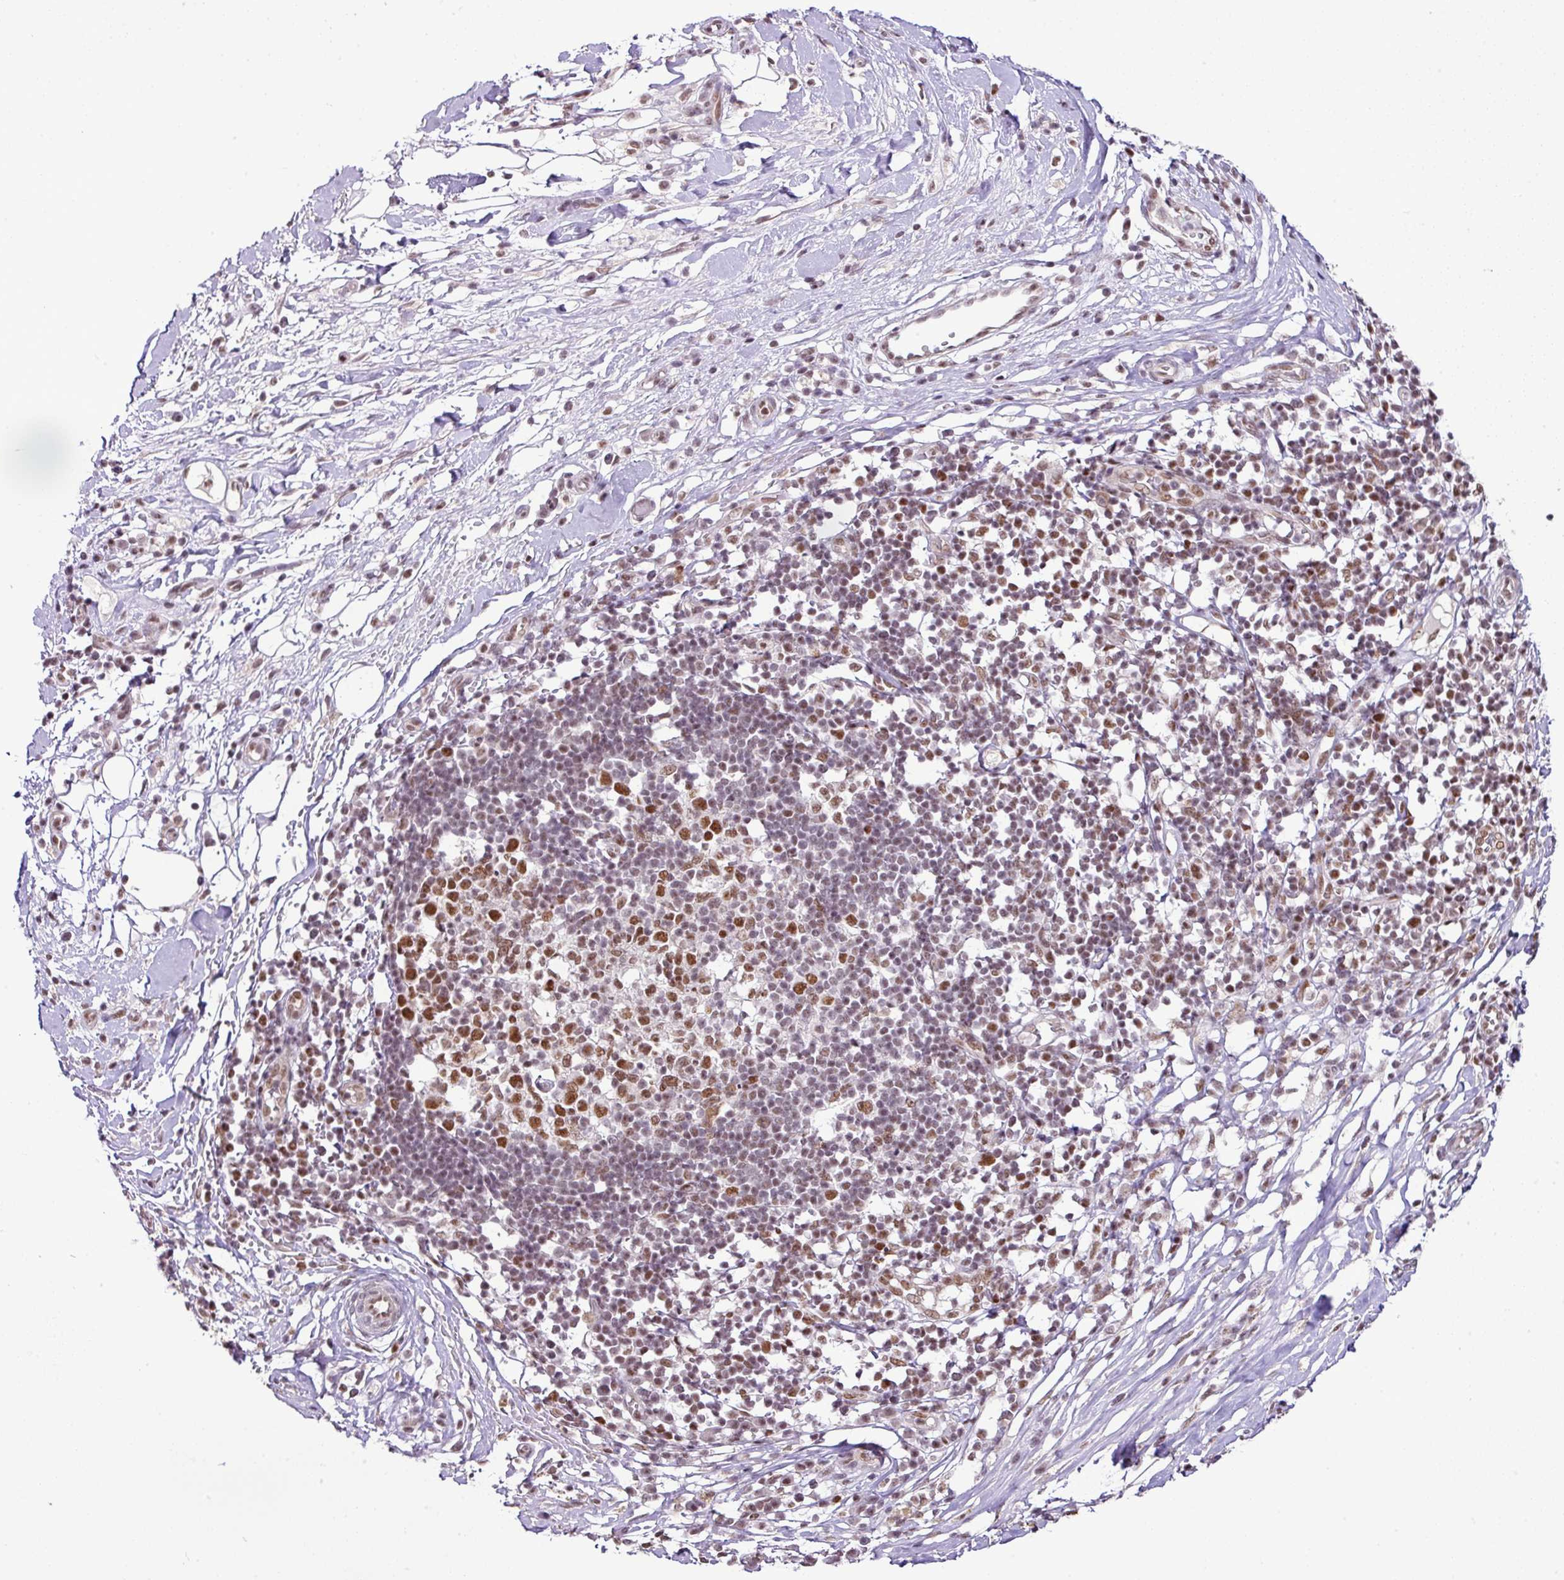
{"staining": {"intensity": "moderate", "quantity": ">75%", "location": "nuclear"}, "tissue": "melanoma", "cell_type": "Tumor cells", "image_type": "cancer", "snomed": [{"axis": "morphology", "description": "Malignant melanoma, NOS"}, {"axis": "topography", "description": "Skin"}], "caption": "Immunohistochemistry image of neoplastic tissue: melanoma stained using immunohistochemistry shows medium levels of moderate protein expression localized specifically in the nuclear of tumor cells, appearing as a nuclear brown color.", "gene": "PGAP4", "patient": {"sex": "male", "age": 66}}